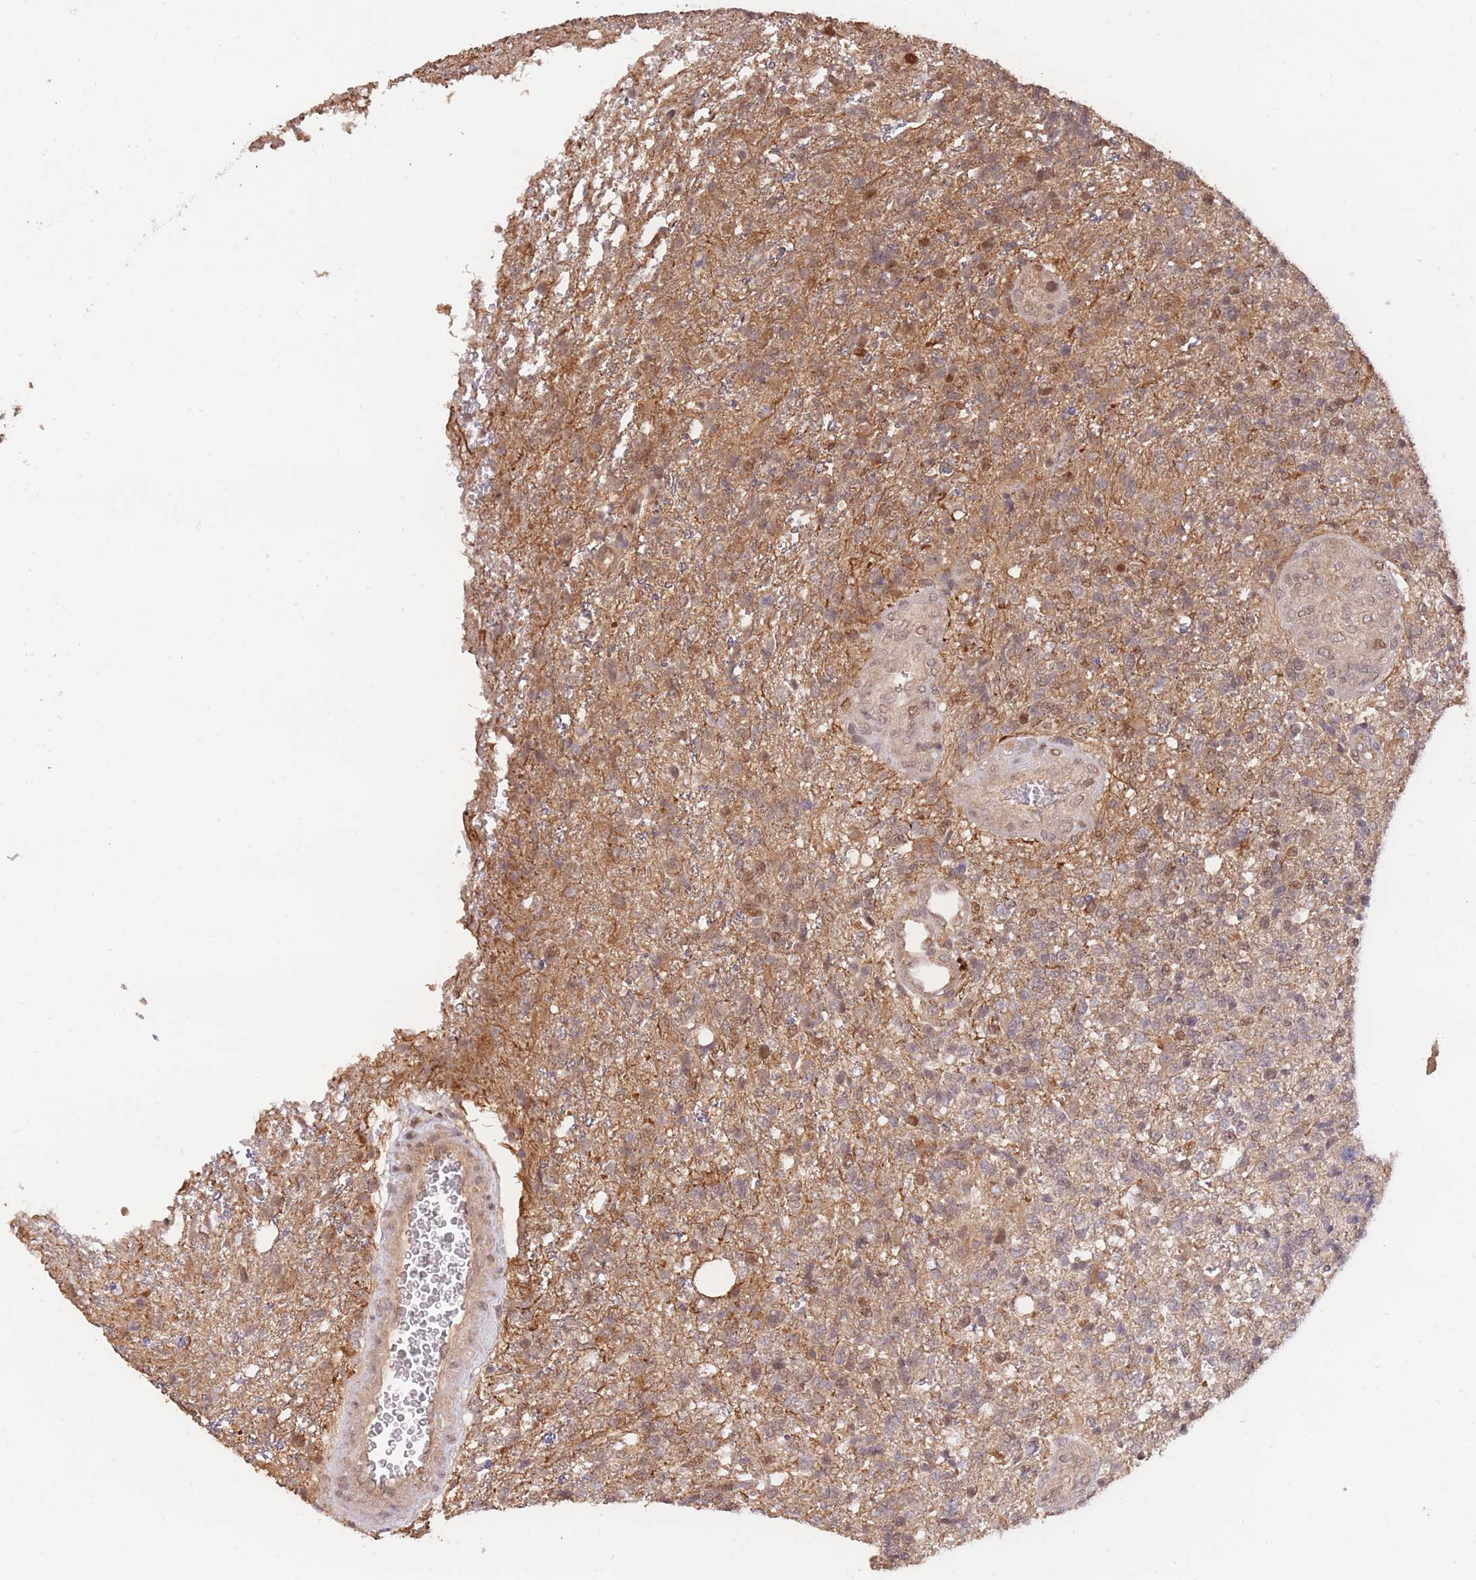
{"staining": {"intensity": "moderate", "quantity": "<25%", "location": "cytoplasmic/membranous,nuclear"}, "tissue": "glioma", "cell_type": "Tumor cells", "image_type": "cancer", "snomed": [{"axis": "morphology", "description": "Glioma, malignant, High grade"}, {"axis": "topography", "description": "Brain"}], "caption": "Protein analysis of glioma tissue reveals moderate cytoplasmic/membranous and nuclear positivity in approximately <25% of tumor cells. The staining was performed using DAB, with brown indicating positive protein expression. Nuclei are stained blue with hematoxylin.", "gene": "RGS14", "patient": {"sex": "male", "age": 56}}